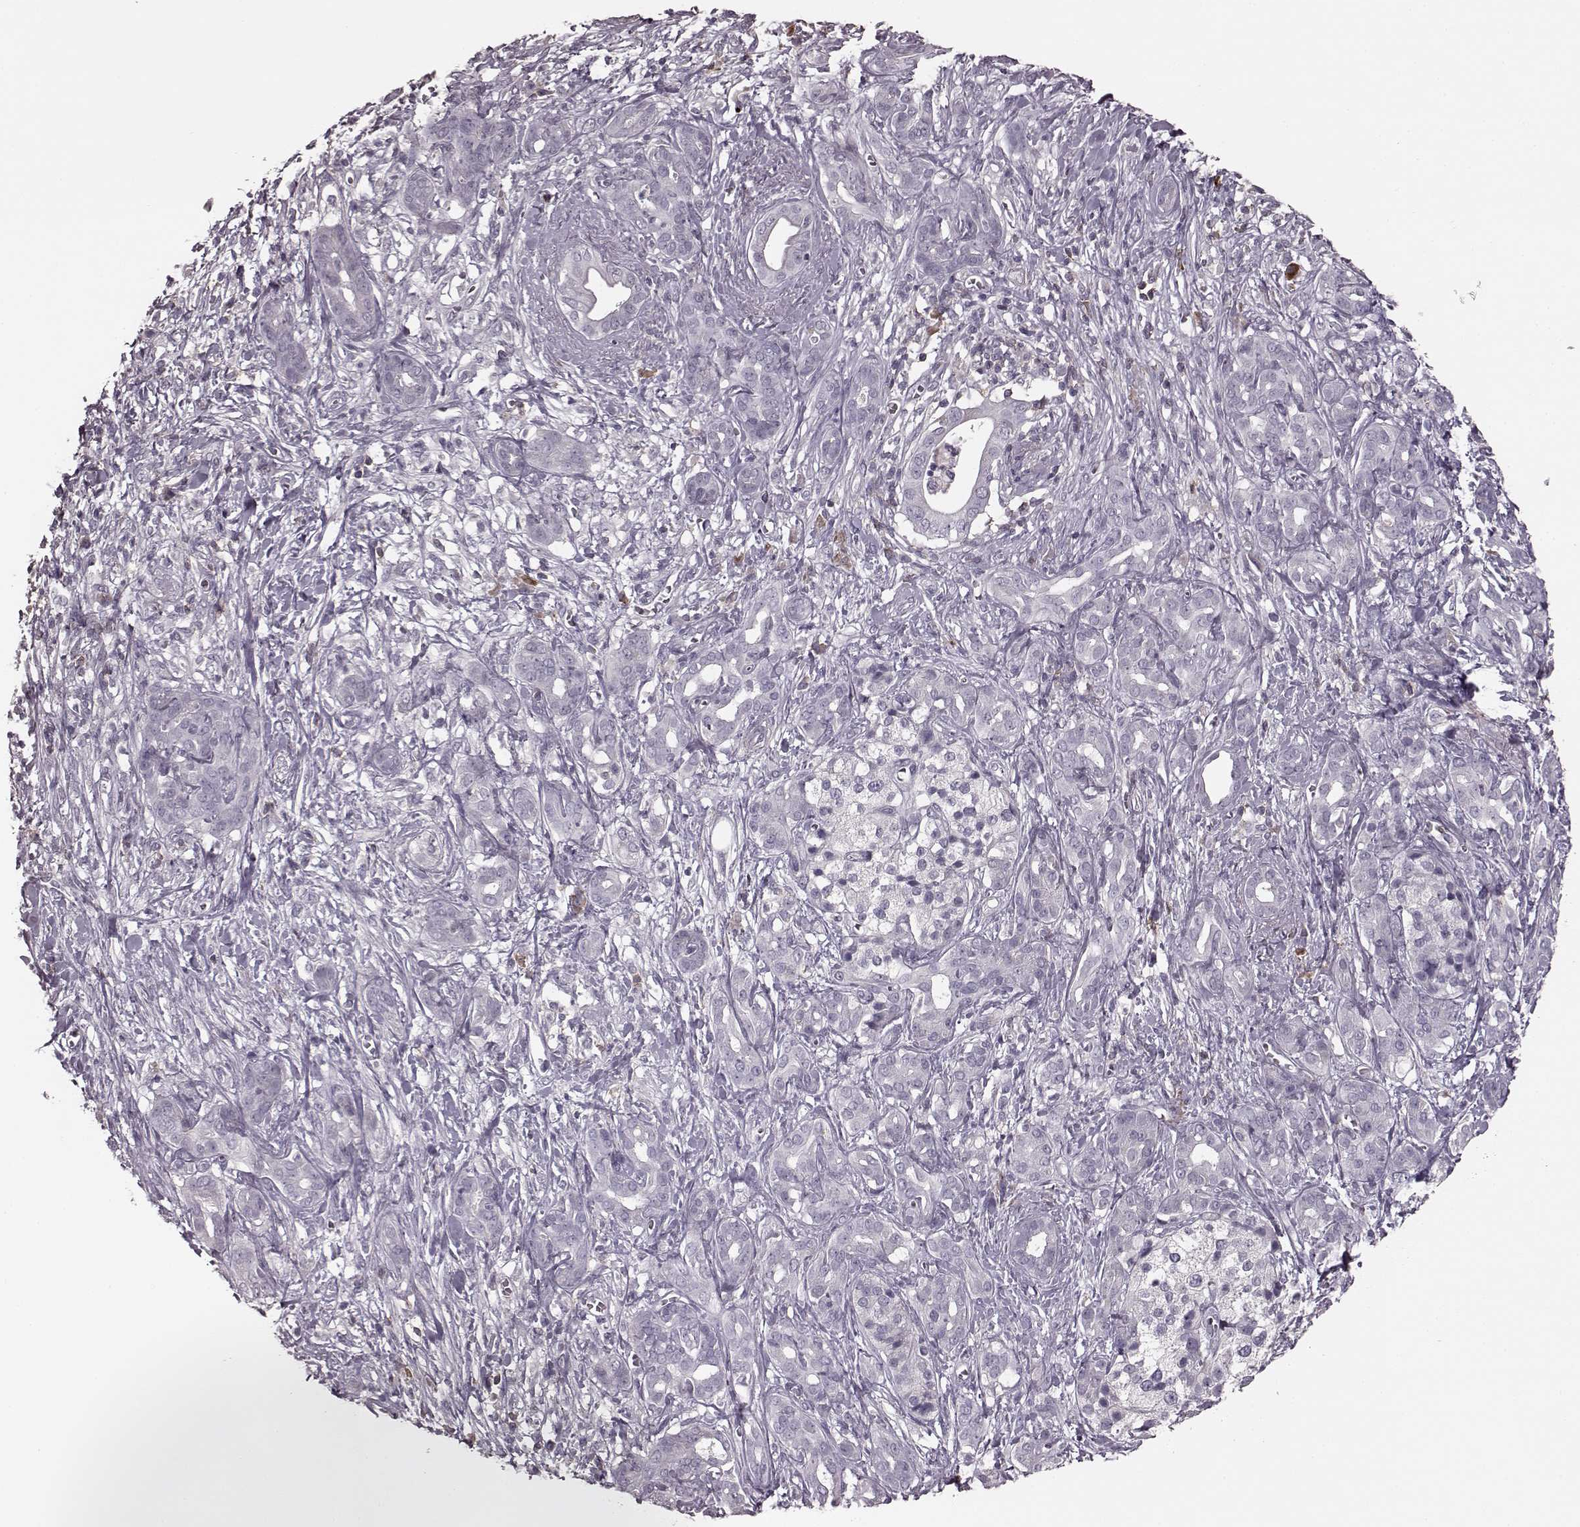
{"staining": {"intensity": "negative", "quantity": "none", "location": "none"}, "tissue": "pancreatic cancer", "cell_type": "Tumor cells", "image_type": "cancer", "snomed": [{"axis": "morphology", "description": "Adenocarcinoma, NOS"}, {"axis": "topography", "description": "Pancreas"}], "caption": "A high-resolution micrograph shows immunohistochemistry staining of pancreatic adenocarcinoma, which displays no significant staining in tumor cells. The staining was performed using DAB (3,3'-diaminobenzidine) to visualize the protein expression in brown, while the nuclei were stained in blue with hematoxylin (Magnification: 20x).", "gene": "CD28", "patient": {"sex": "male", "age": 61}}